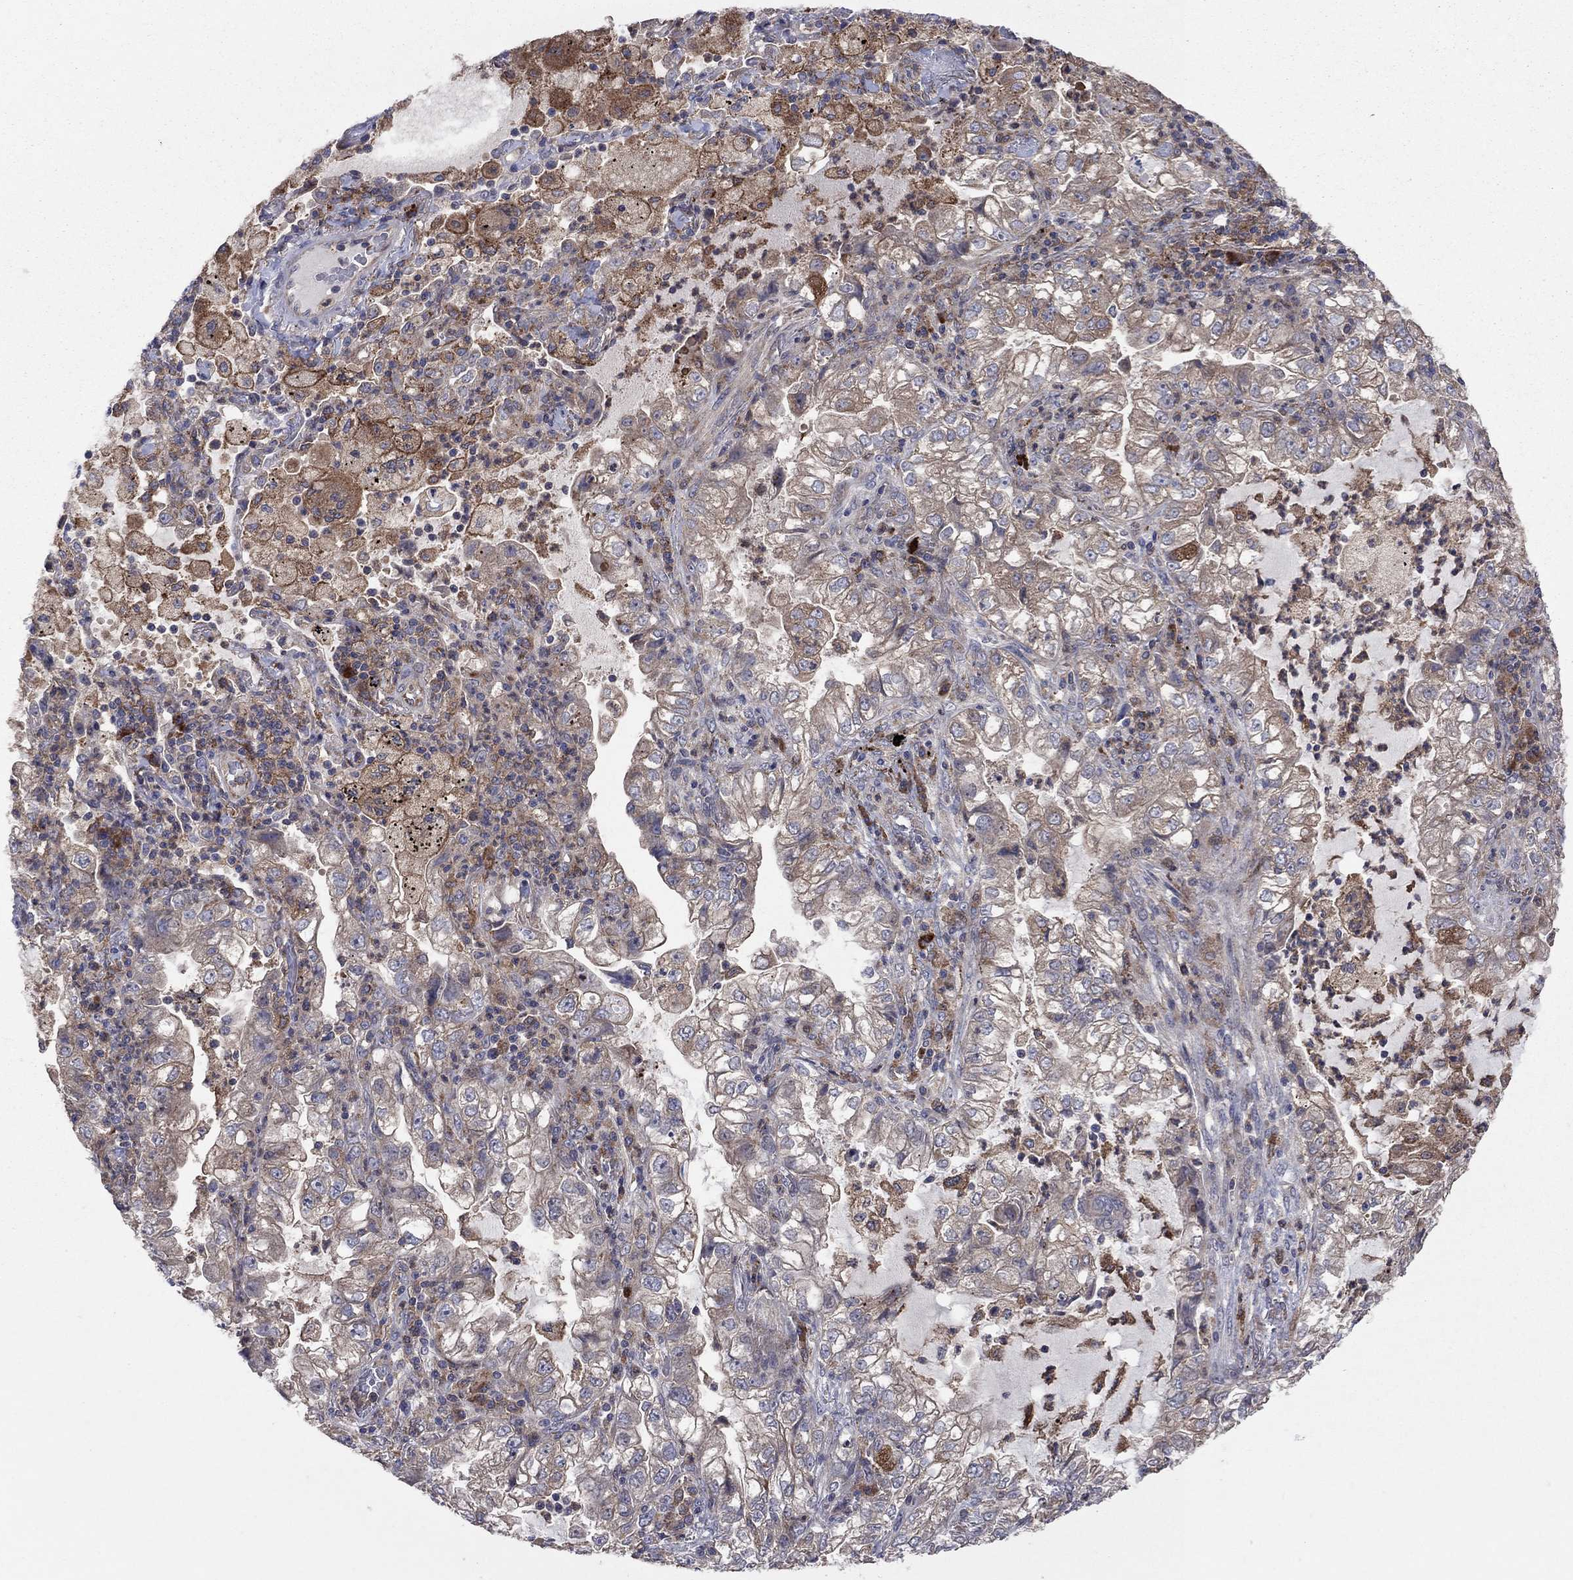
{"staining": {"intensity": "weak", "quantity": "25%-75%", "location": "cytoplasmic/membranous"}, "tissue": "lung cancer", "cell_type": "Tumor cells", "image_type": "cancer", "snomed": [{"axis": "morphology", "description": "Adenocarcinoma, NOS"}, {"axis": "topography", "description": "Lung"}], "caption": "Immunohistochemistry (IHC) of human lung cancer (adenocarcinoma) shows low levels of weak cytoplasmic/membranous expression in about 25%-75% of tumor cells.", "gene": "MEA1", "patient": {"sex": "female", "age": 73}}